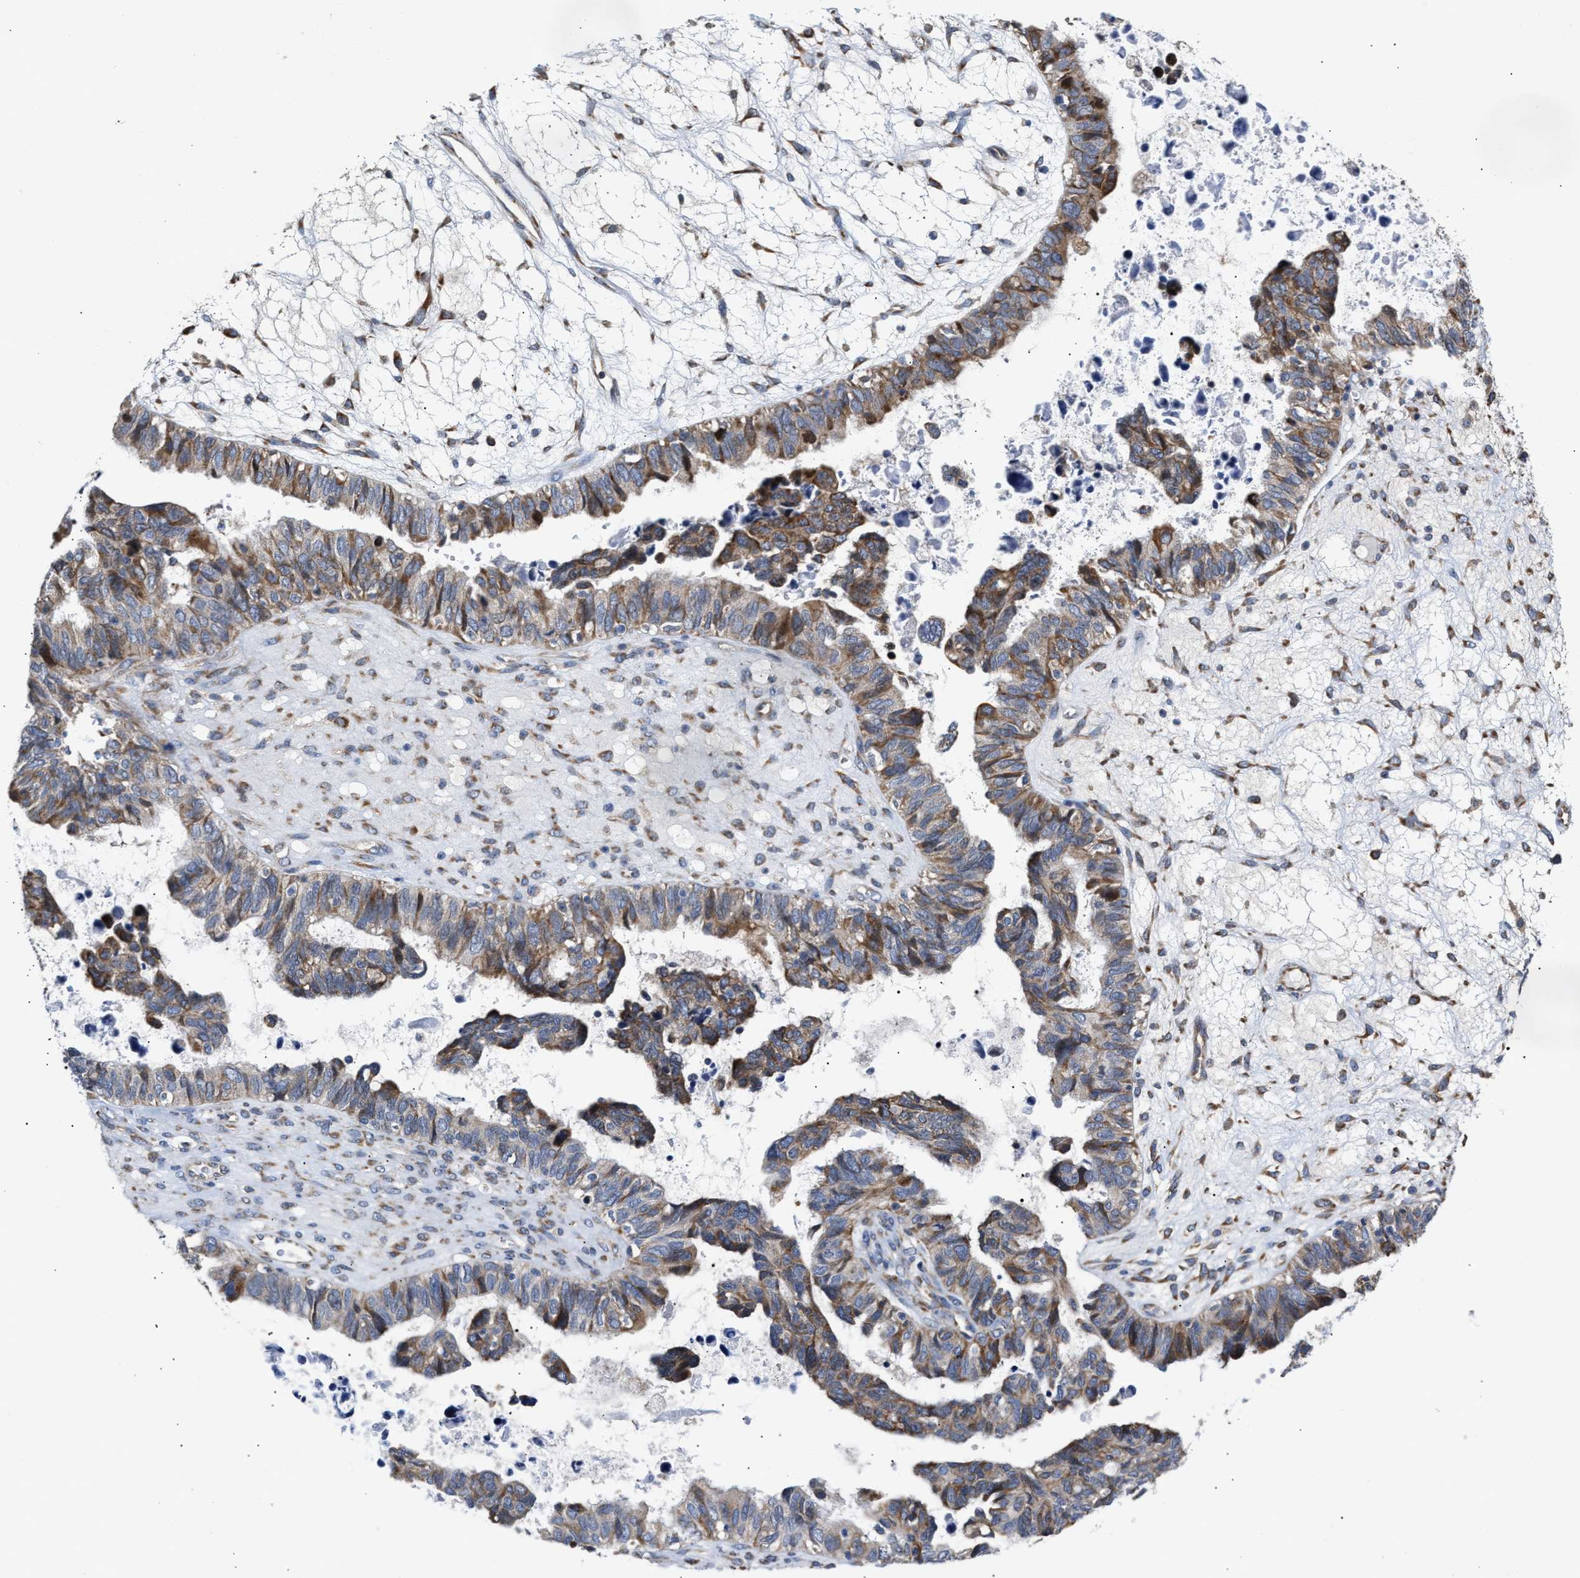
{"staining": {"intensity": "moderate", "quantity": ">75%", "location": "cytoplasmic/membranous"}, "tissue": "ovarian cancer", "cell_type": "Tumor cells", "image_type": "cancer", "snomed": [{"axis": "morphology", "description": "Cystadenocarcinoma, serous, NOS"}, {"axis": "topography", "description": "Ovary"}], "caption": "Human serous cystadenocarcinoma (ovarian) stained with a protein marker displays moderate staining in tumor cells.", "gene": "MALSU1", "patient": {"sex": "female", "age": 79}}